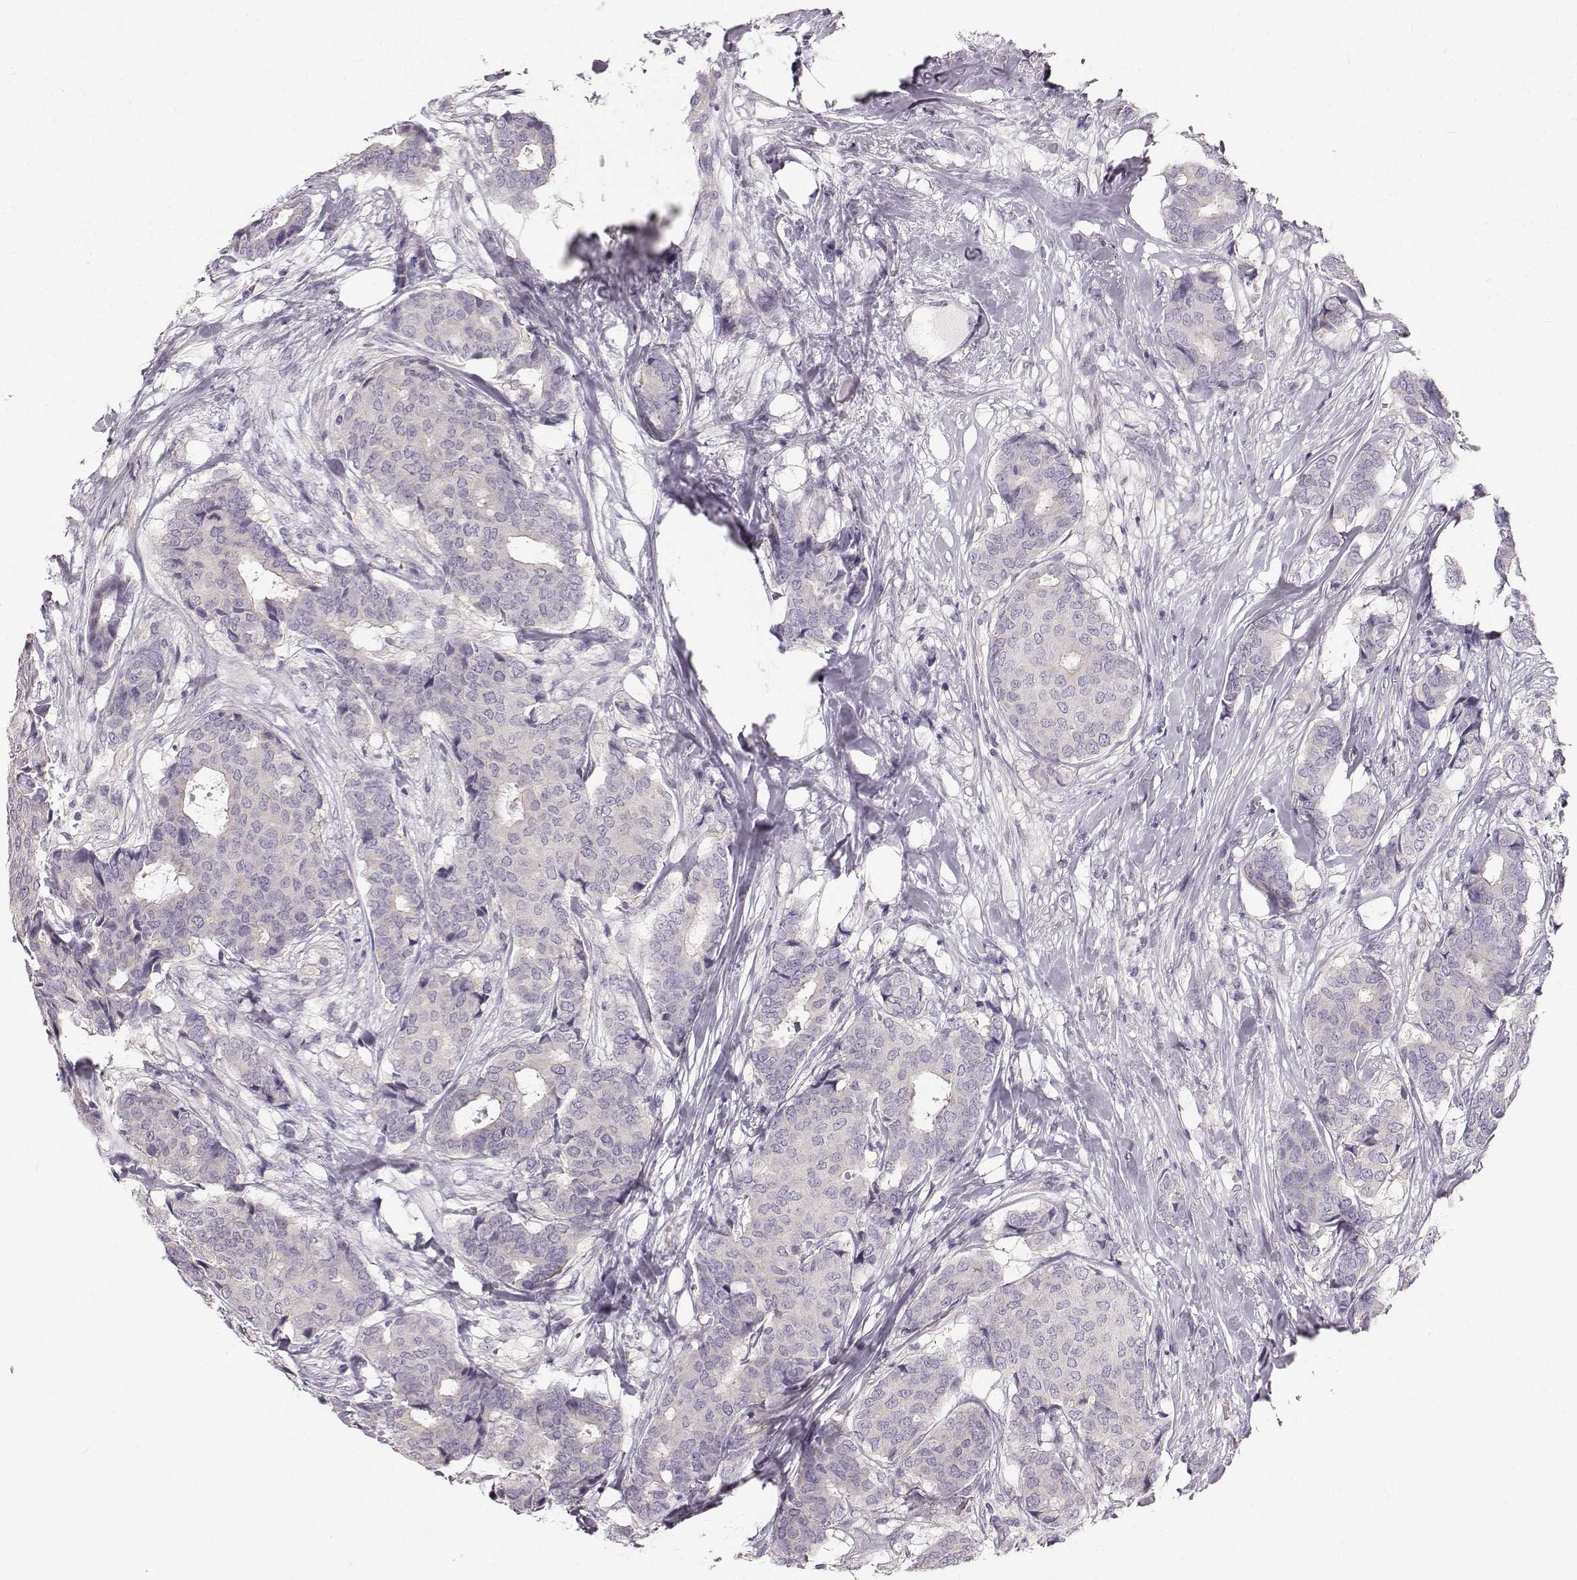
{"staining": {"intensity": "negative", "quantity": "none", "location": "none"}, "tissue": "breast cancer", "cell_type": "Tumor cells", "image_type": "cancer", "snomed": [{"axis": "morphology", "description": "Duct carcinoma"}, {"axis": "topography", "description": "Breast"}], "caption": "Immunohistochemistry photomicrograph of neoplastic tissue: human breast cancer stained with DAB exhibits no significant protein staining in tumor cells.", "gene": "OIP5", "patient": {"sex": "female", "age": 75}}